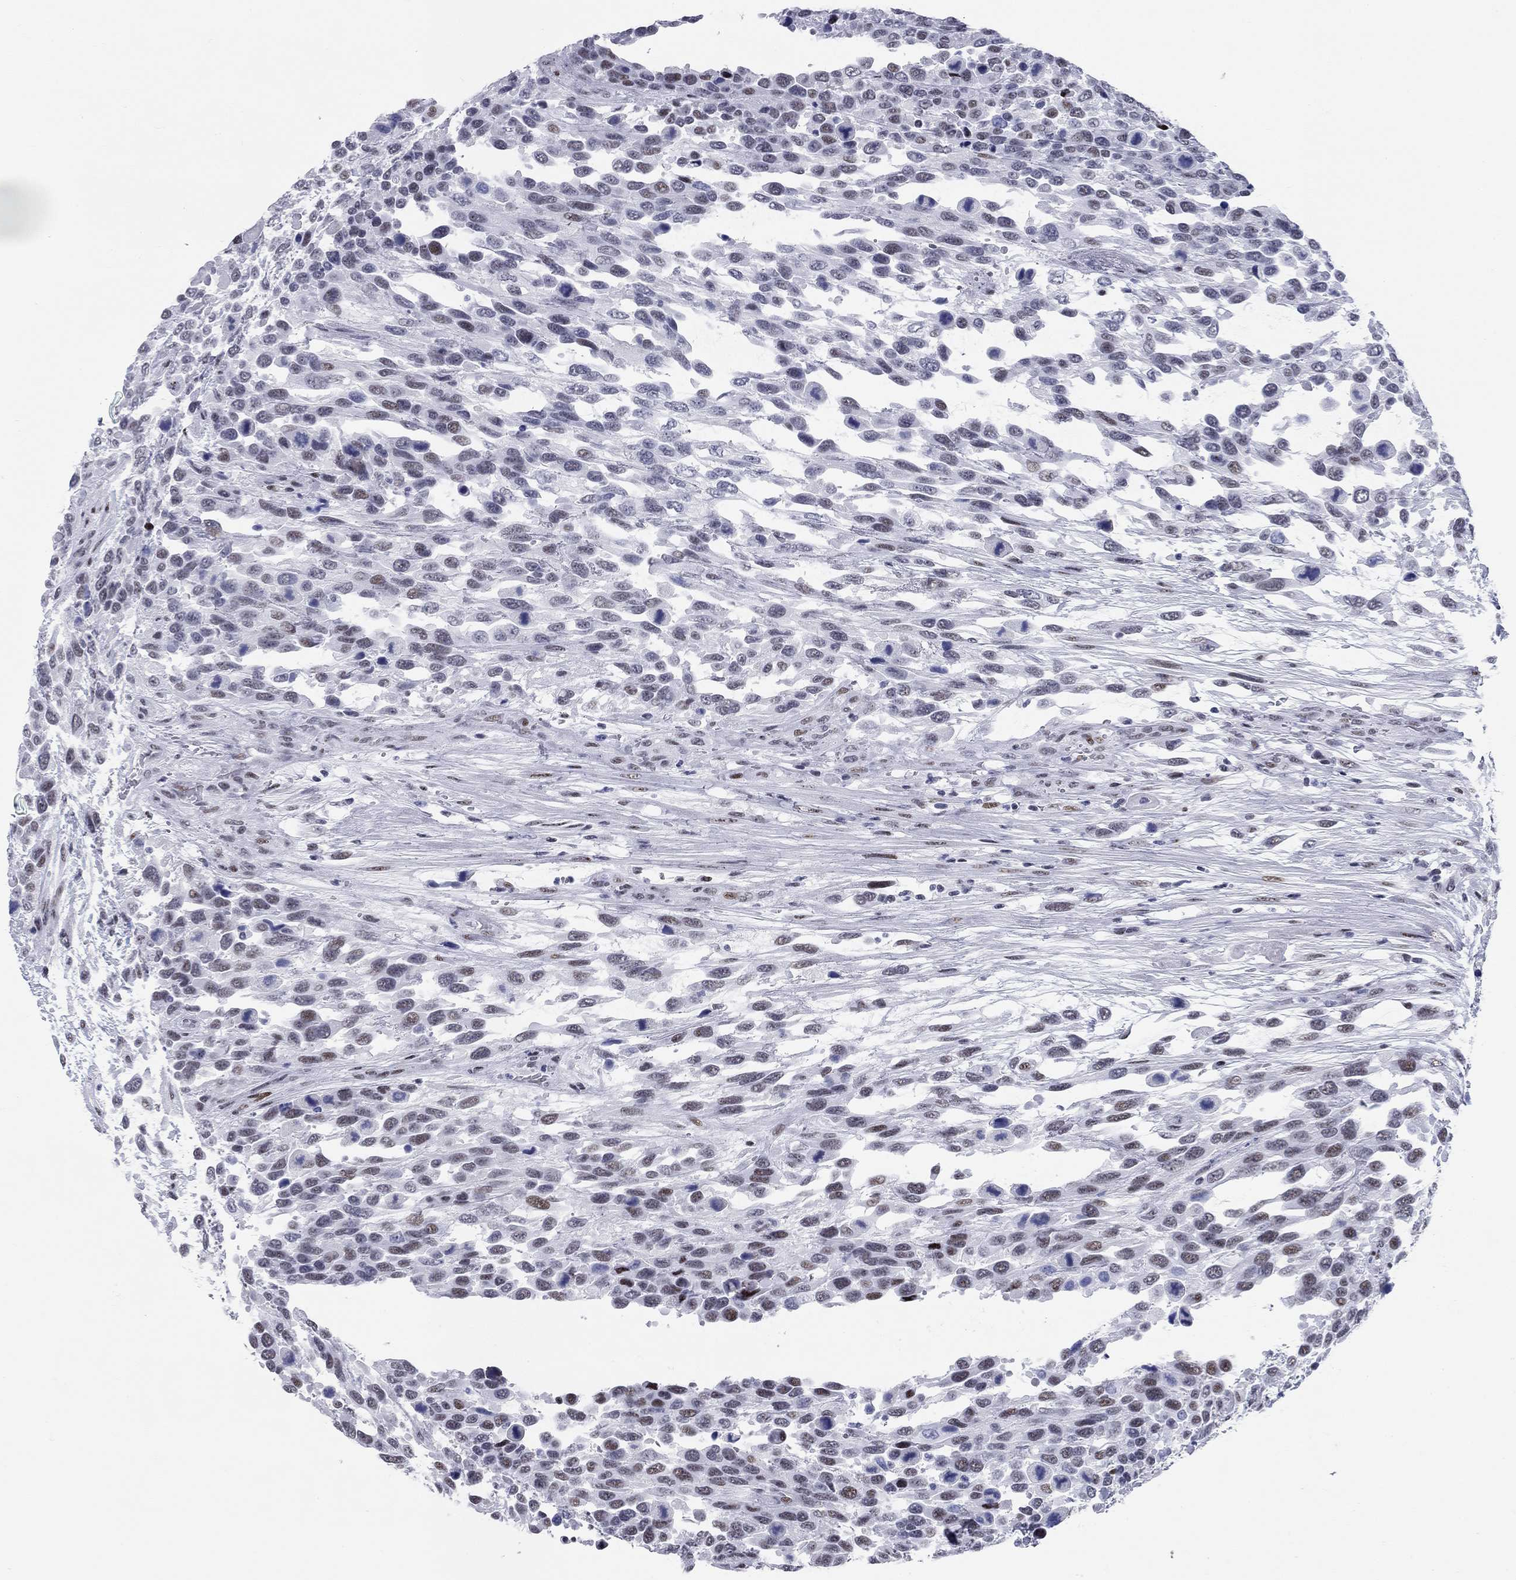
{"staining": {"intensity": "moderate", "quantity": "<25%", "location": "nuclear"}, "tissue": "urothelial cancer", "cell_type": "Tumor cells", "image_type": "cancer", "snomed": [{"axis": "morphology", "description": "Urothelial carcinoma, High grade"}, {"axis": "topography", "description": "Urinary bladder"}], "caption": "An immunohistochemistry image of tumor tissue is shown. Protein staining in brown highlights moderate nuclear positivity in urothelial carcinoma (high-grade) within tumor cells.", "gene": "ASF1B", "patient": {"sex": "female", "age": 70}}